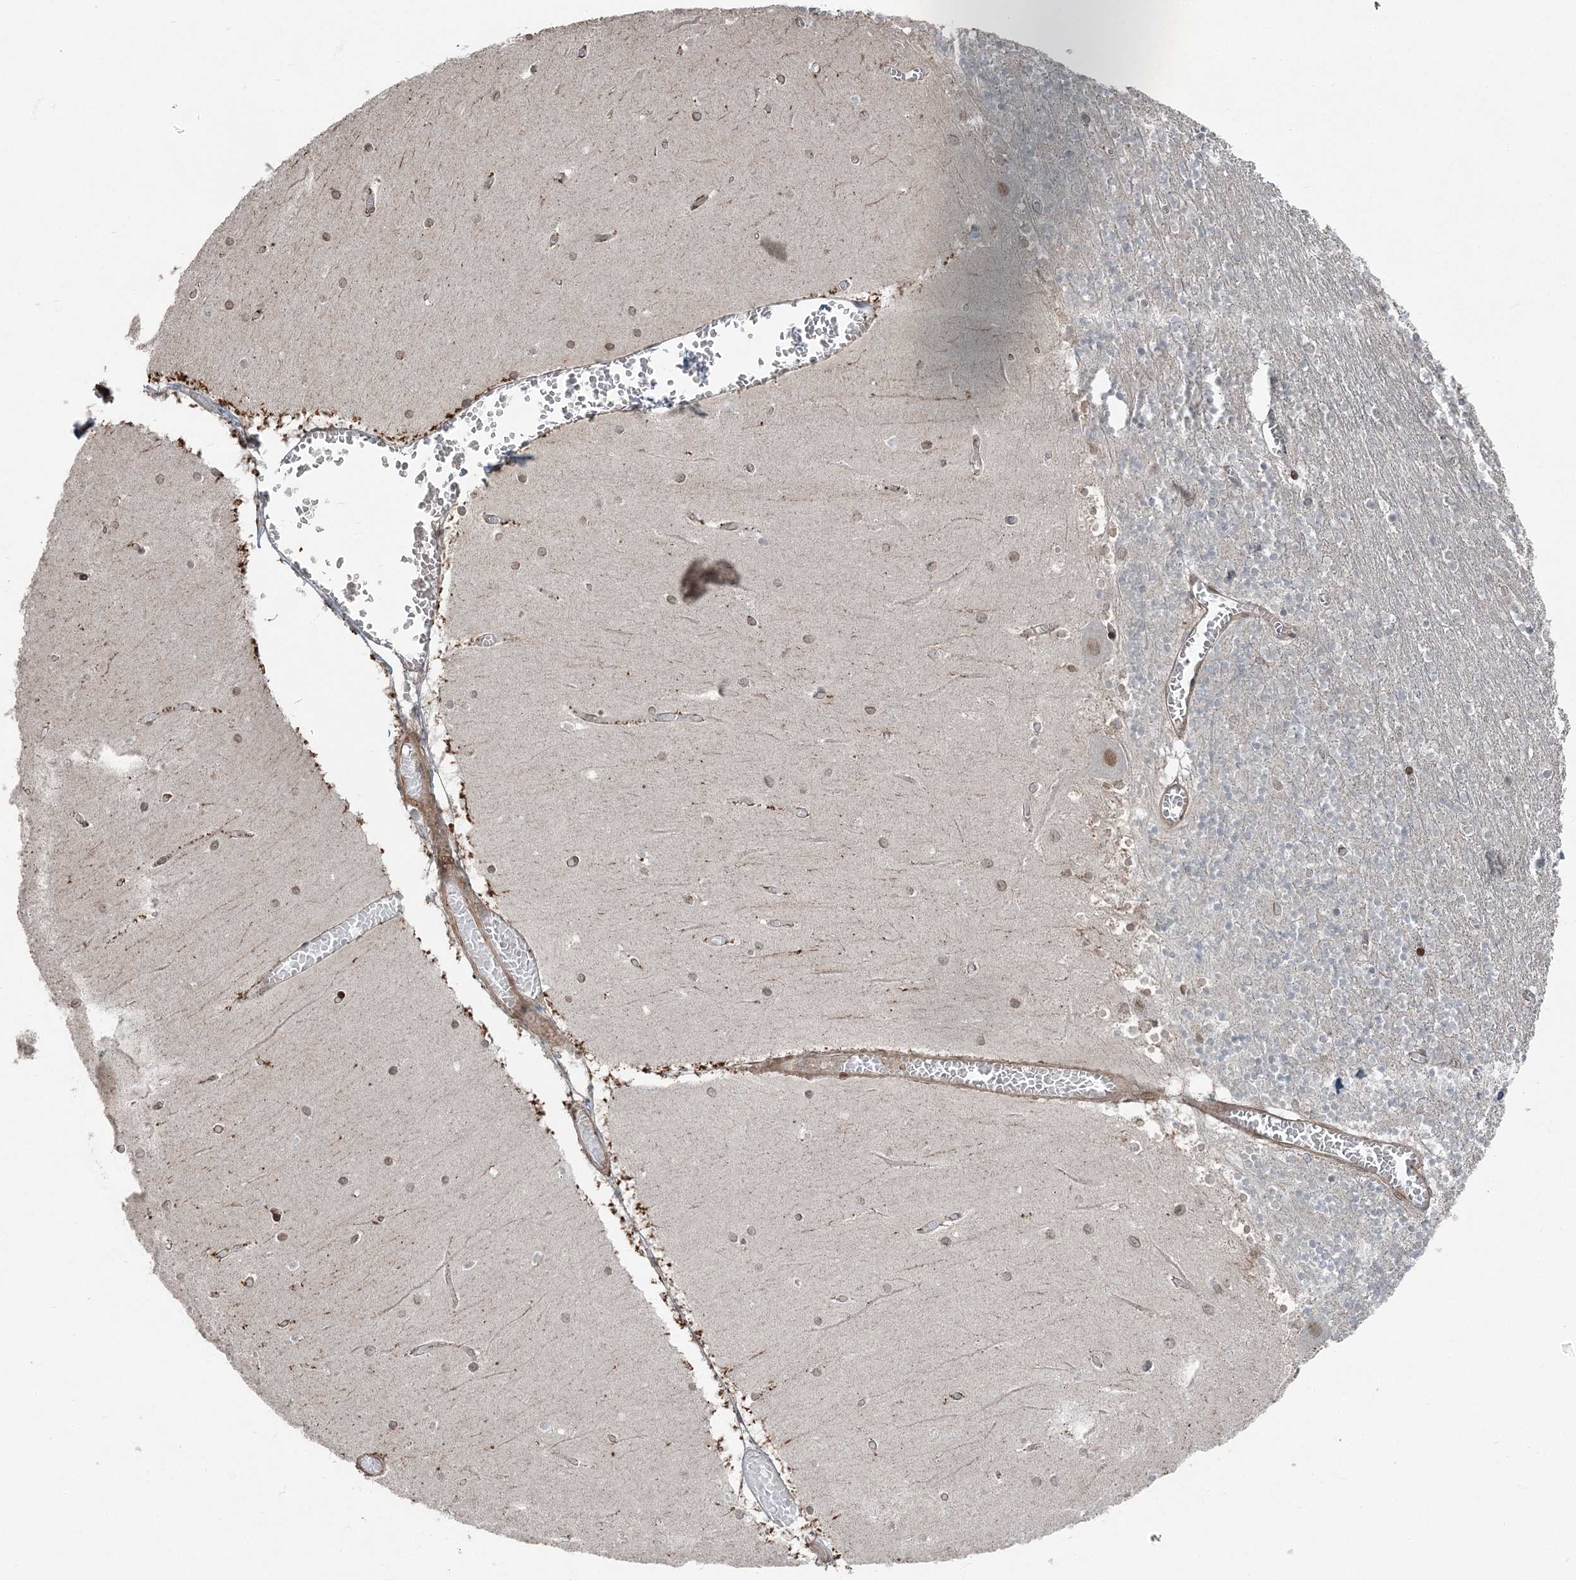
{"staining": {"intensity": "negative", "quantity": "none", "location": "none"}, "tissue": "cerebellum", "cell_type": "Cells in granular layer", "image_type": "normal", "snomed": [{"axis": "morphology", "description": "Normal tissue, NOS"}, {"axis": "topography", "description": "Cerebellum"}], "caption": "Immunohistochemistry histopathology image of benign cerebellum: human cerebellum stained with DAB shows no significant protein staining in cells in granular layer.", "gene": "FBXL17", "patient": {"sex": "female", "age": 28}}